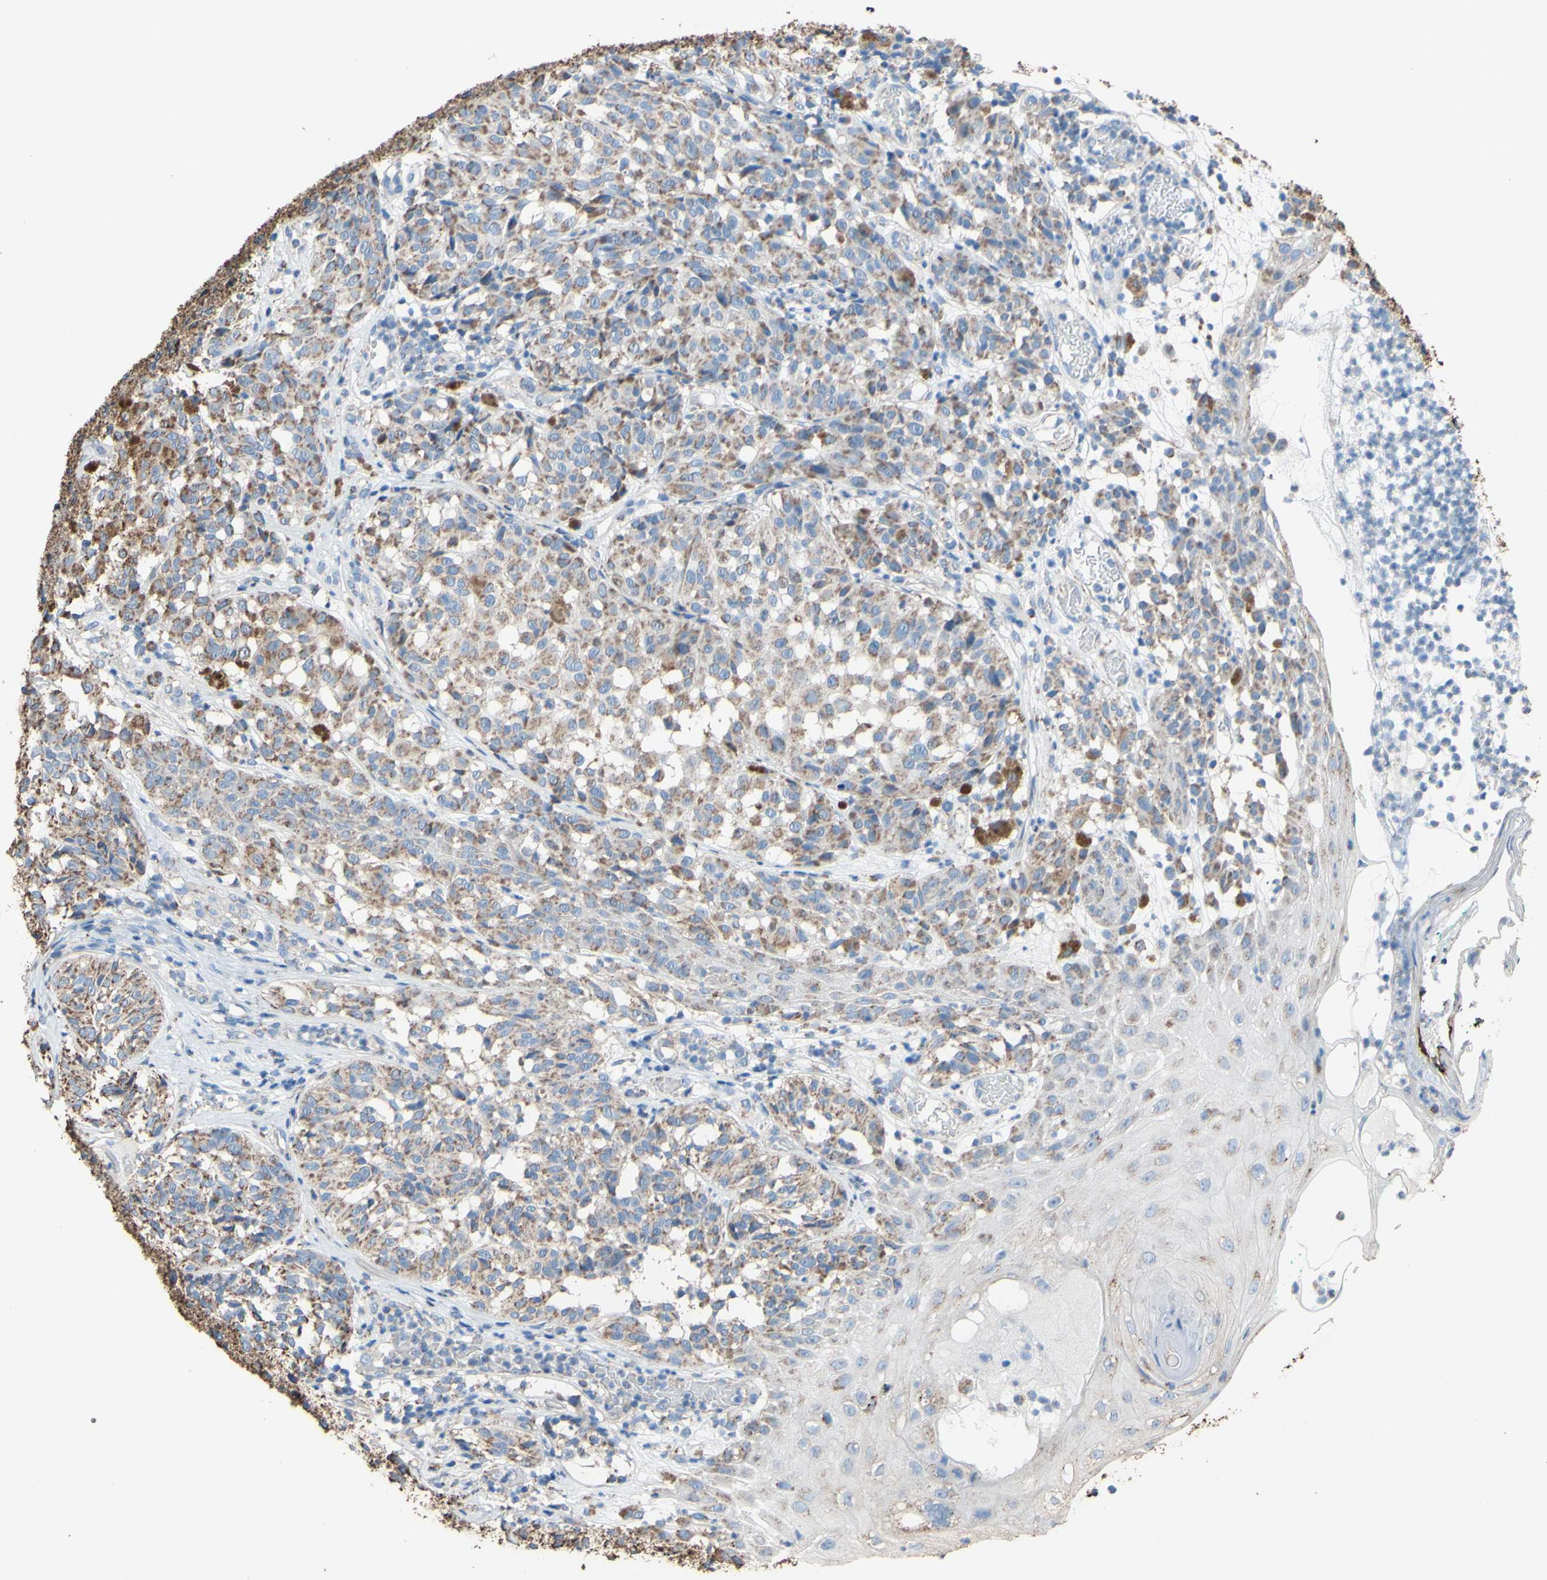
{"staining": {"intensity": "weak", "quantity": ">75%", "location": "cytoplasmic/membranous"}, "tissue": "melanoma", "cell_type": "Tumor cells", "image_type": "cancer", "snomed": [{"axis": "morphology", "description": "Malignant melanoma, NOS"}, {"axis": "topography", "description": "Skin"}], "caption": "Immunohistochemical staining of human malignant melanoma shows weak cytoplasmic/membranous protein positivity in approximately >75% of tumor cells.", "gene": "CMKLR2", "patient": {"sex": "female", "age": 46}}